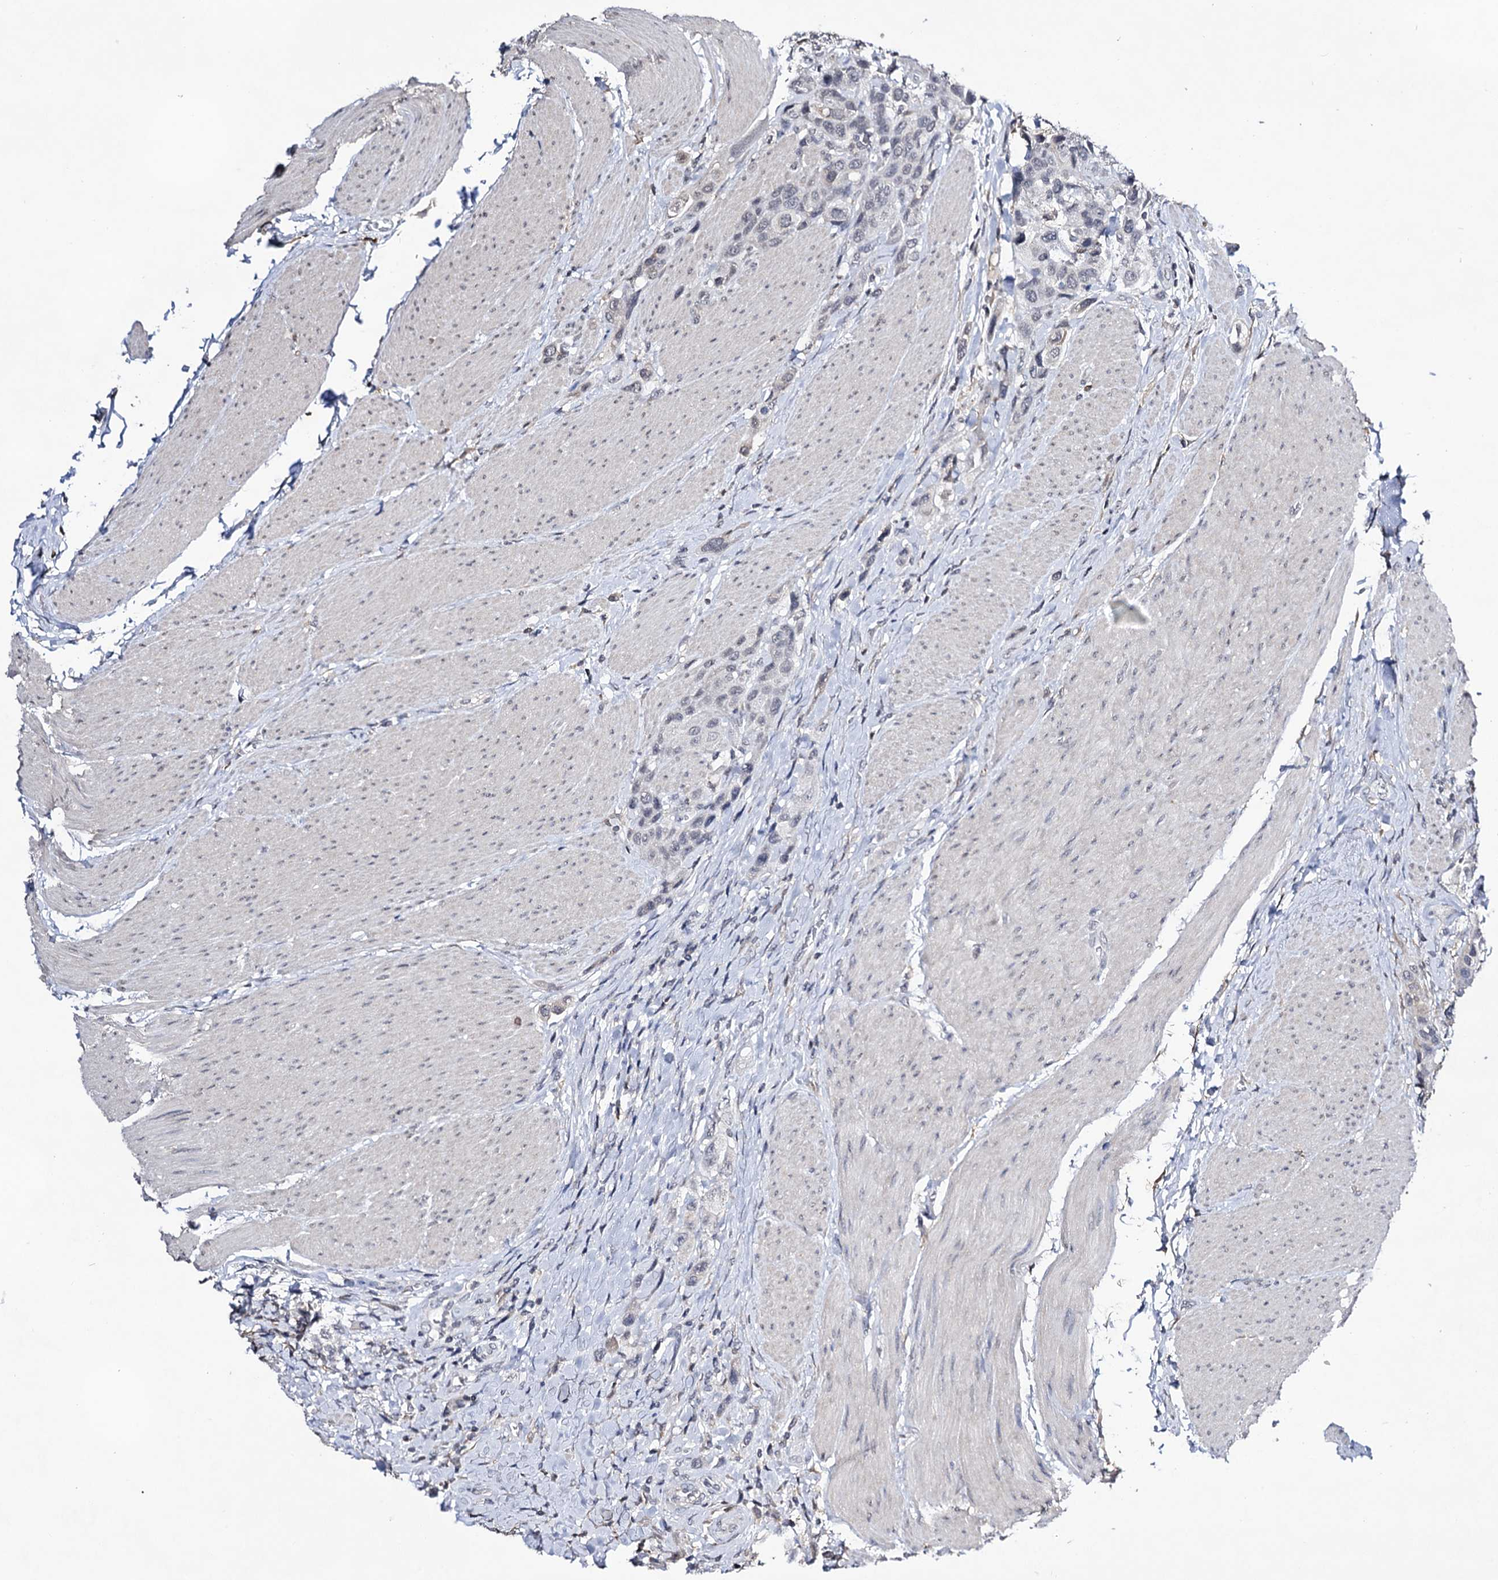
{"staining": {"intensity": "negative", "quantity": "none", "location": "none"}, "tissue": "urothelial cancer", "cell_type": "Tumor cells", "image_type": "cancer", "snomed": [{"axis": "morphology", "description": "Urothelial carcinoma, High grade"}, {"axis": "topography", "description": "Urinary bladder"}], "caption": "Human urothelial carcinoma (high-grade) stained for a protein using IHC shows no staining in tumor cells.", "gene": "PLIN1", "patient": {"sex": "male", "age": 50}}